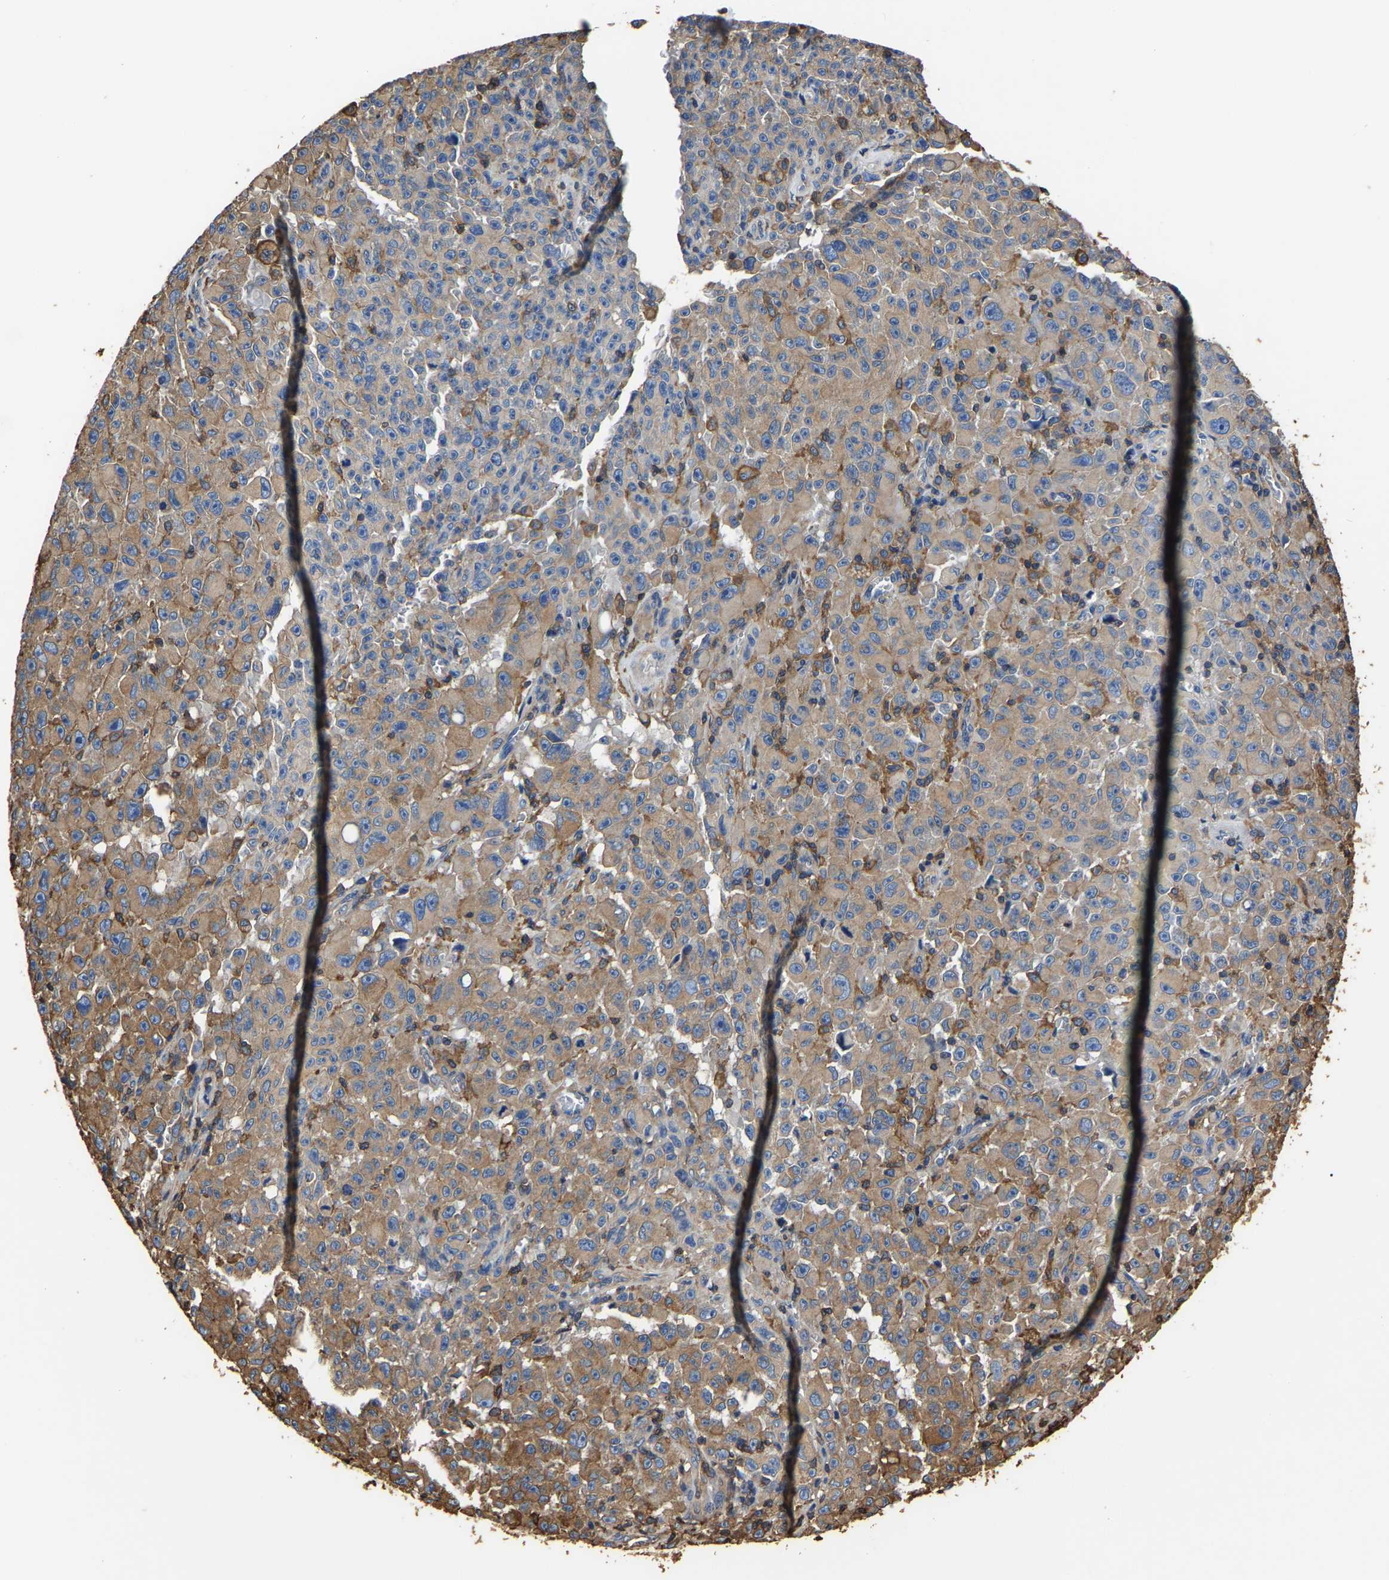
{"staining": {"intensity": "moderate", "quantity": "25%-75%", "location": "cytoplasmic/membranous"}, "tissue": "melanoma", "cell_type": "Tumor cells", "image_type": "cancer", "snomed": [{"axis": "morphology", "description": "Malignant melanoma, NOS"}, {"axis": "topography", "description": "Skin"}], "caption": "A brown stain shows moderate cytoplasmic/membranous positivity of a protein in human melanoma tumor cells.", "gene": "ARMT1", "patient": {"sex": "female", "age": 82}}